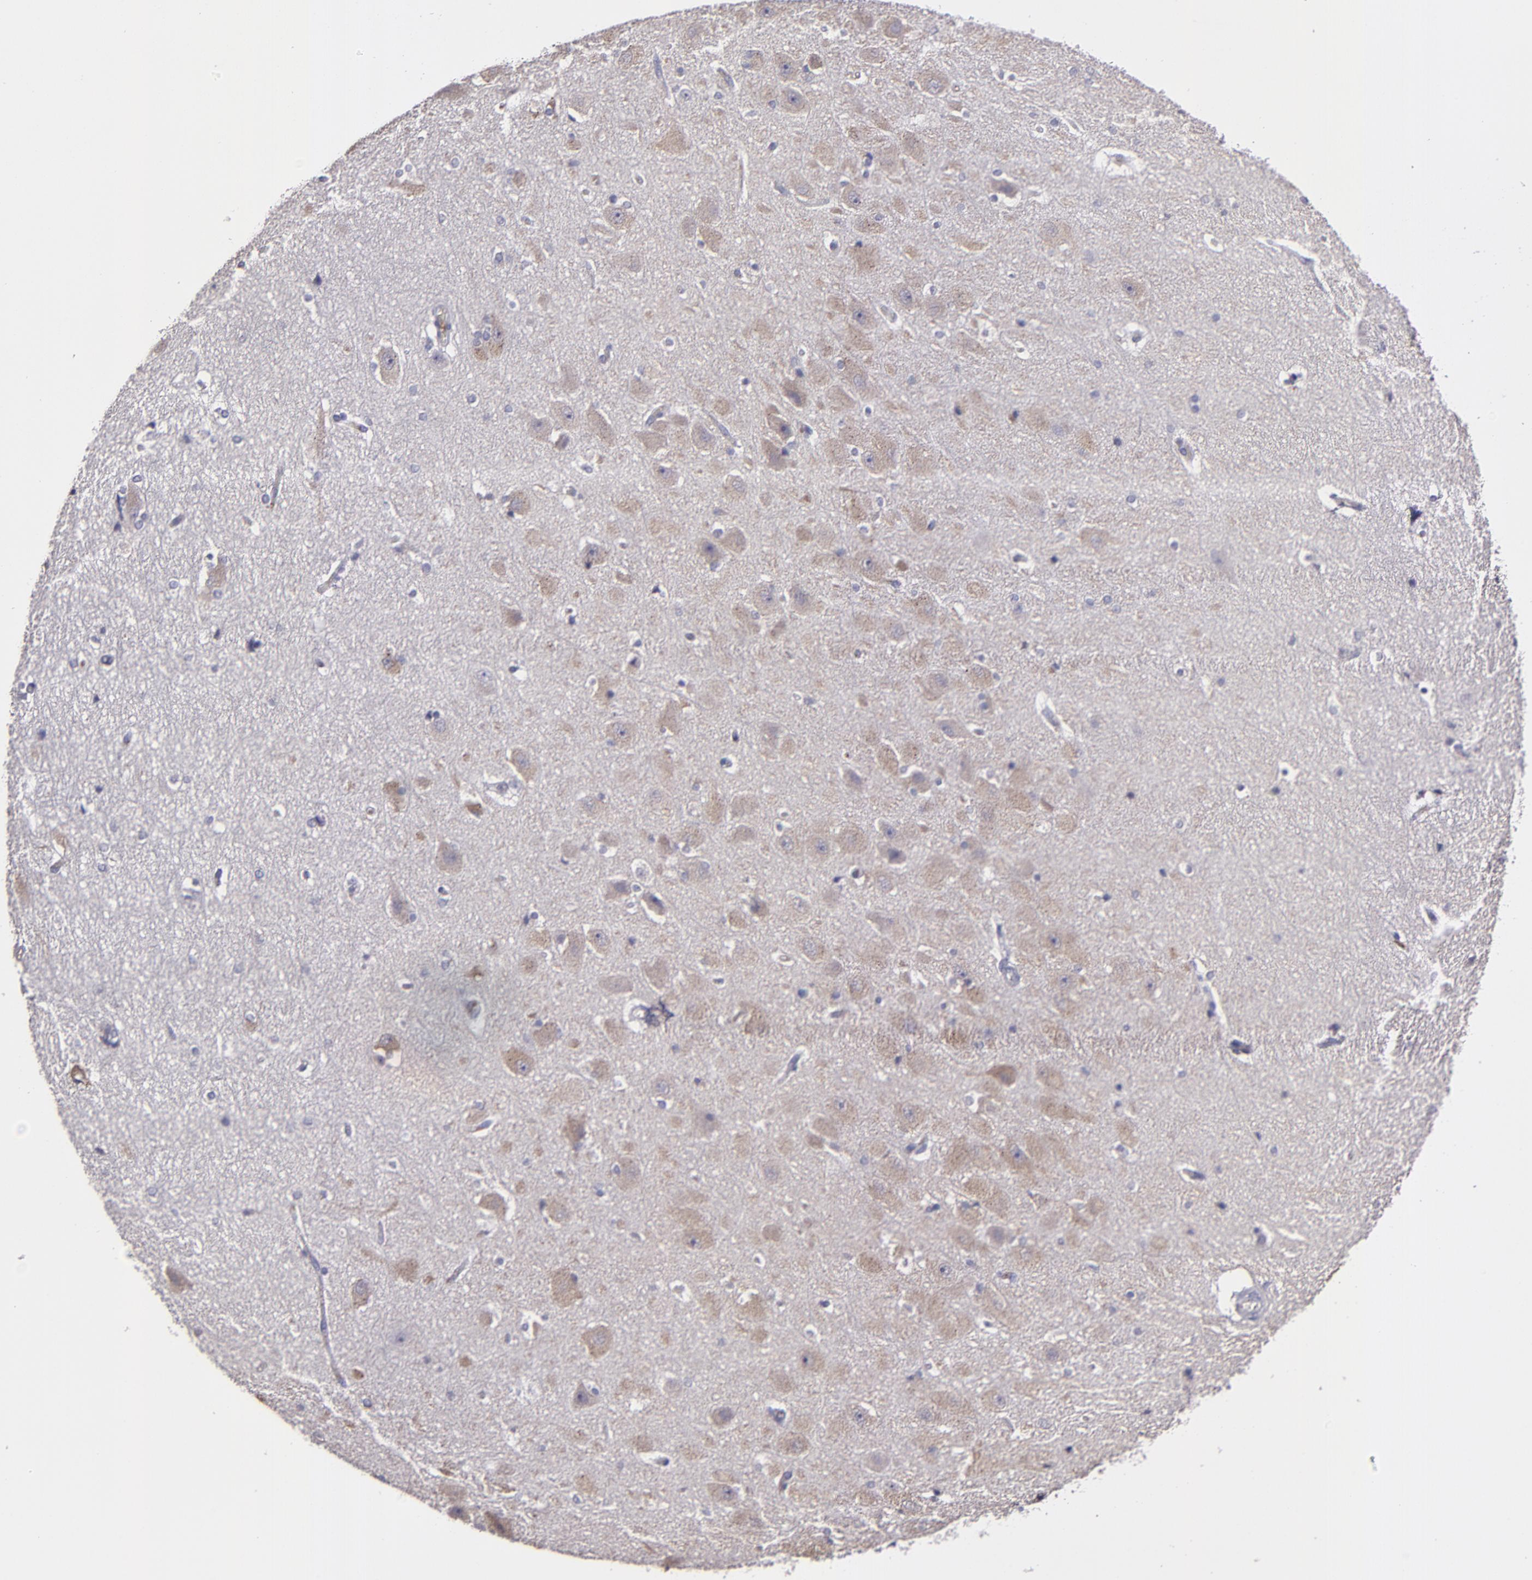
{"staining": {"intensity": "negative", "quantity": "none", "location": "none"}, "tissue": "hippocampus", "cell_type": "Glial cells", "image_type": "normal", "snomed": [{"axis": "morphology", "description": "Normal tissue, NOS"}, {"axis": "topography", "description": "Hippocampus"}], "caption": "There is no significant staining in glial cells of hippocampus. Nuclei are stained in blue.", "gene": "MASP1", "patient": {"sex": "female", "age": 19}}